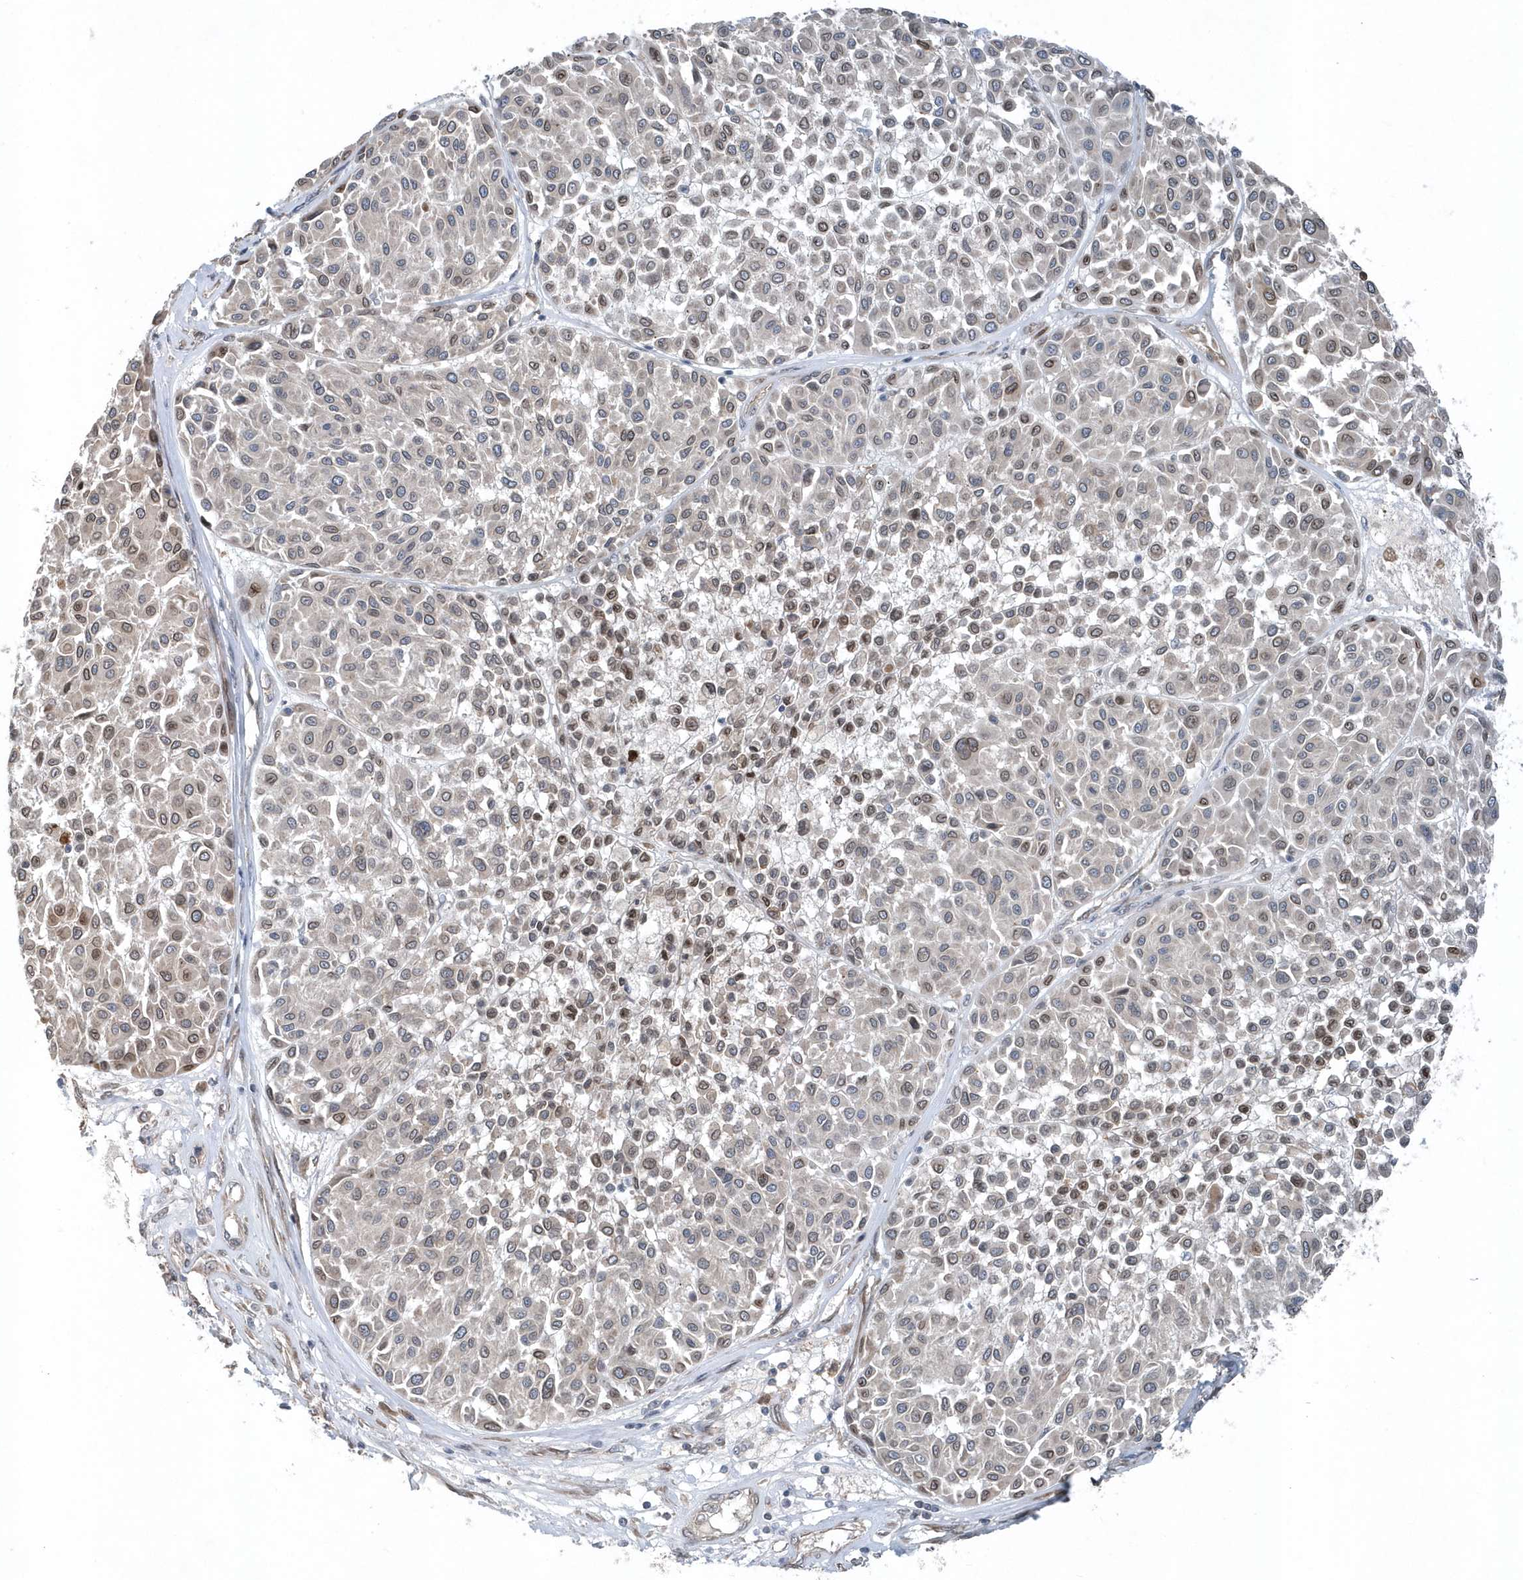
{"staining": {"intensity": "moderate", "quantity": "<25%", "location": "cytoplasmic/membranous,nuclear"}, "tissue": "melanoma", "cell_type": "Tumor cells", "image_type": "cancer", "snomed": [{"axis": "morphology", "description": "Malignant melanoma, Metastatic site"}, {"axis": "topography", "description": "Soft tissue"}], "caption": "Protein staining by immunohistochemistry reveals moderate cytoplasmic/membranous and nuclear expression in about <25% of tumor cells in melanoma.", "gene": "MCC", "patient": {"sex": "male", "age": 41}}